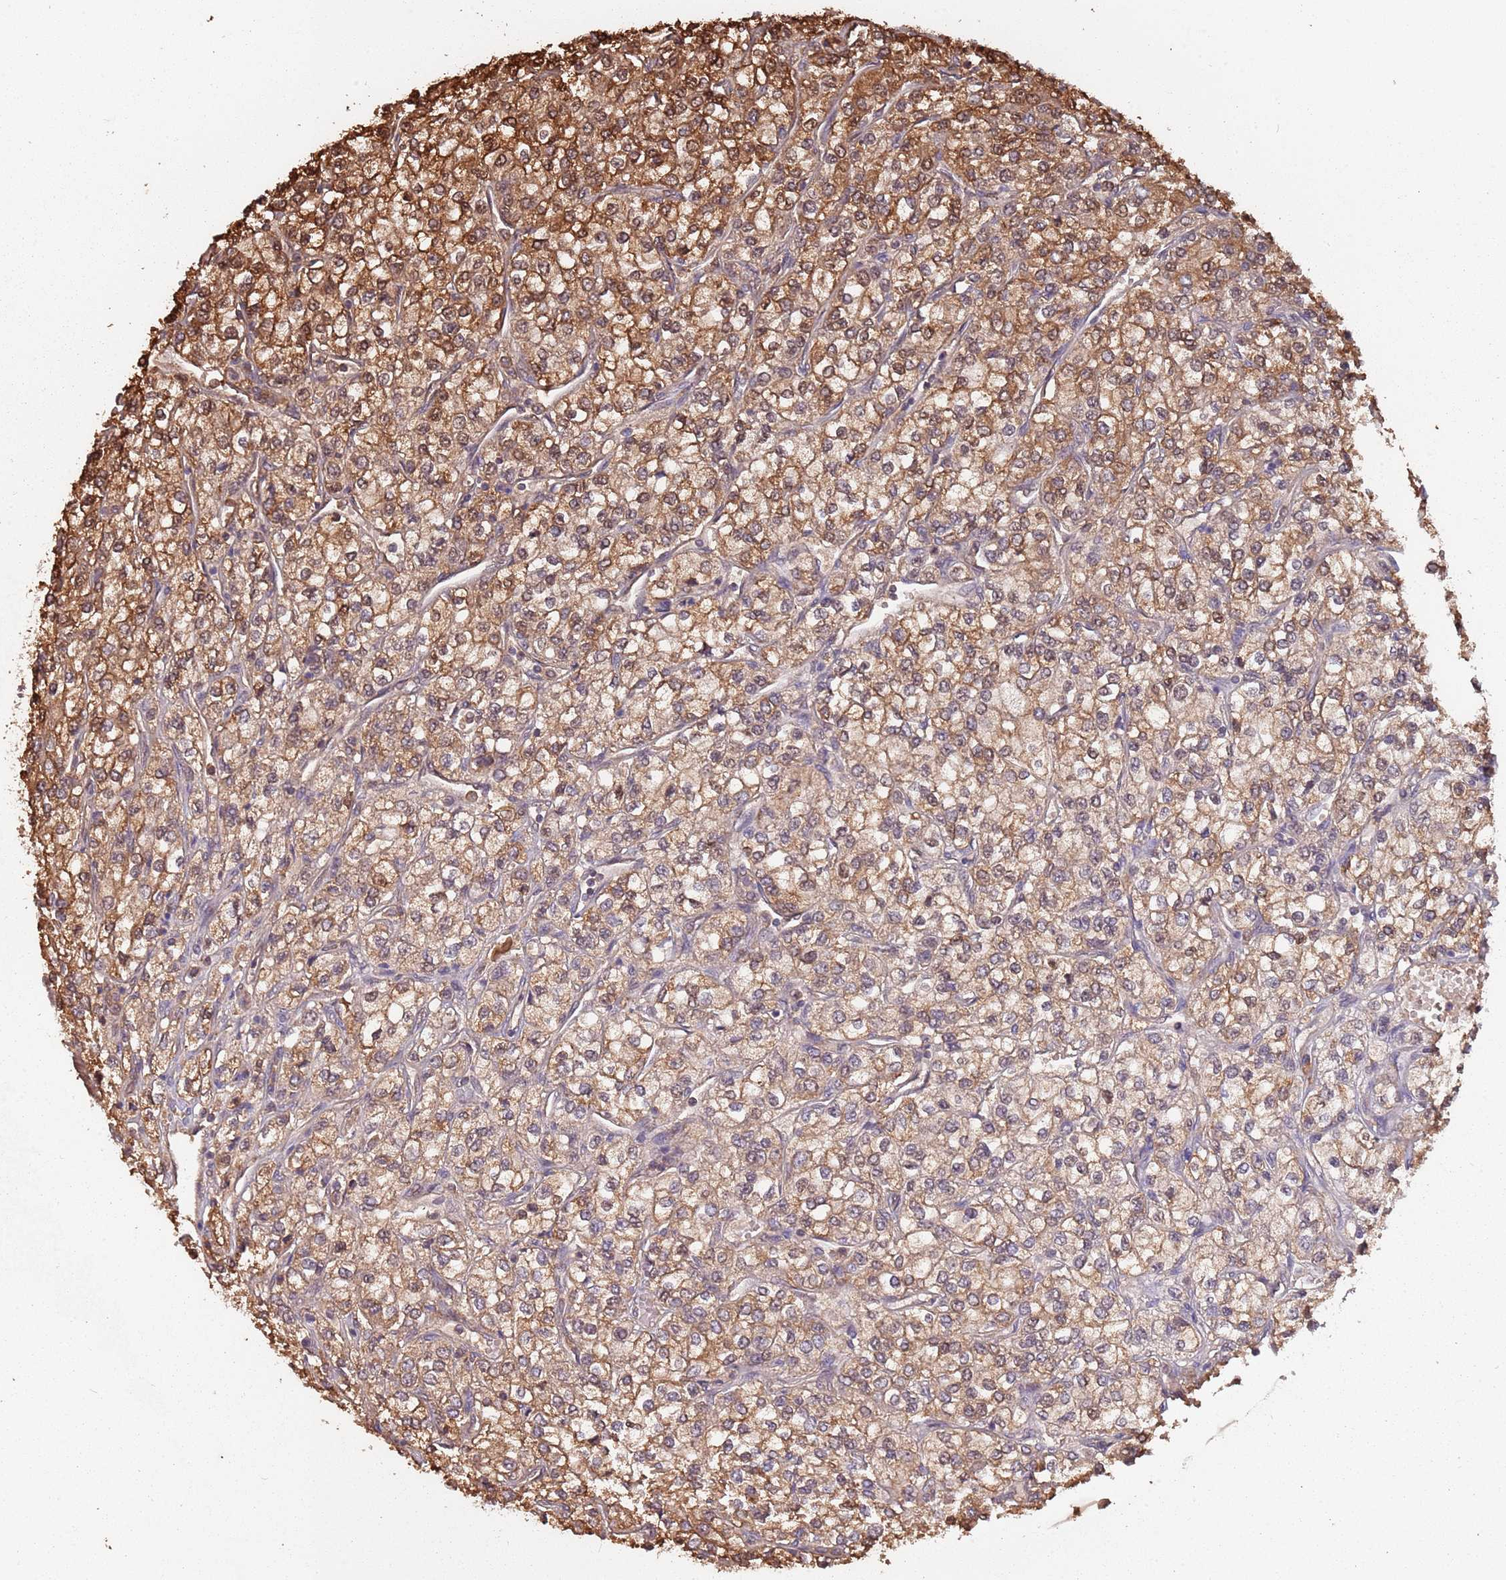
{"staining": {"intensity": "strong", "quantity": "25%-75%", "location": "cytoplasmic/membranous,nuclear"}, "tissue": "renal cancer", "cell_type": "Tumor cells", "image_type": "cancer", "snomed": [{"axis": "morphology", "description": "Adenocarcinoma, NOS"}, {"axis": "topography", "description": "Kidney"}], "caption": "Protein analysis of renal adenocarcinoma tissue demonstrates strong cytoplasmic/membranous and nuclear expression in approximately 25%-75% of tumor cells.", "gene": "COG4", "patient": {"sex": "male", "age": 80}}